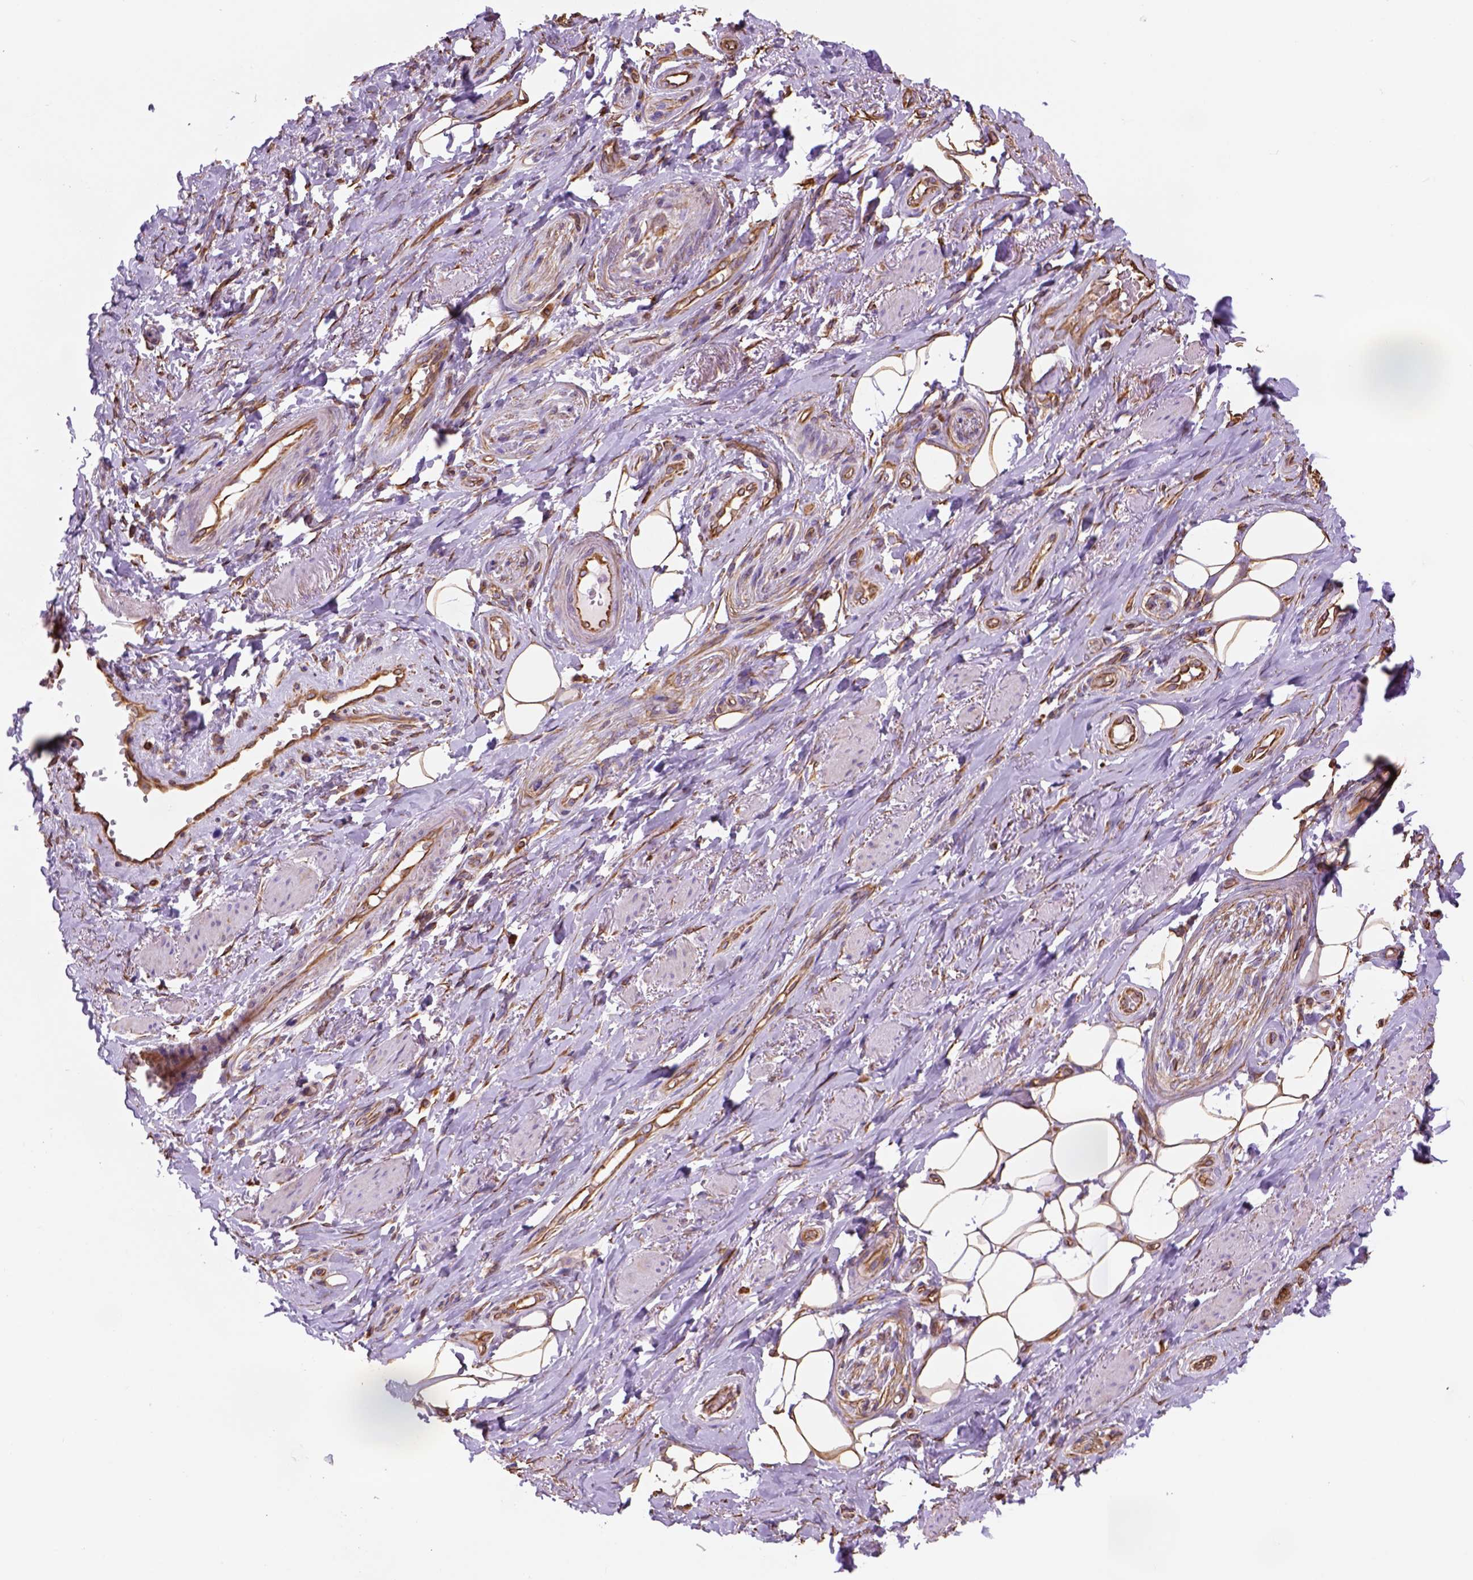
{"staining": {"intensity": "strong", "quantity": ">75%", "location": "cytoplasmic/membranous,nuclear"}, "tissue": "adipose tissue", "cell_type": "Adipocytes", "image_type": "normal", "snomed": [{"axis": "morphology", "description": "Normal tissue, NOS"}, {"axis": "topography", "description": "Anal"}, {"axis": "topography", "description": "Peripheral nerve tissue"}], "caption": "Human adipose tissue stained for a protein (brown) shows strong cytoplasmic/membranous,nuclear positive positivity in approximately >75% of adipocytes.", "gene": "ZZZ3", "patient": {"sex": "male", "age": 53}}